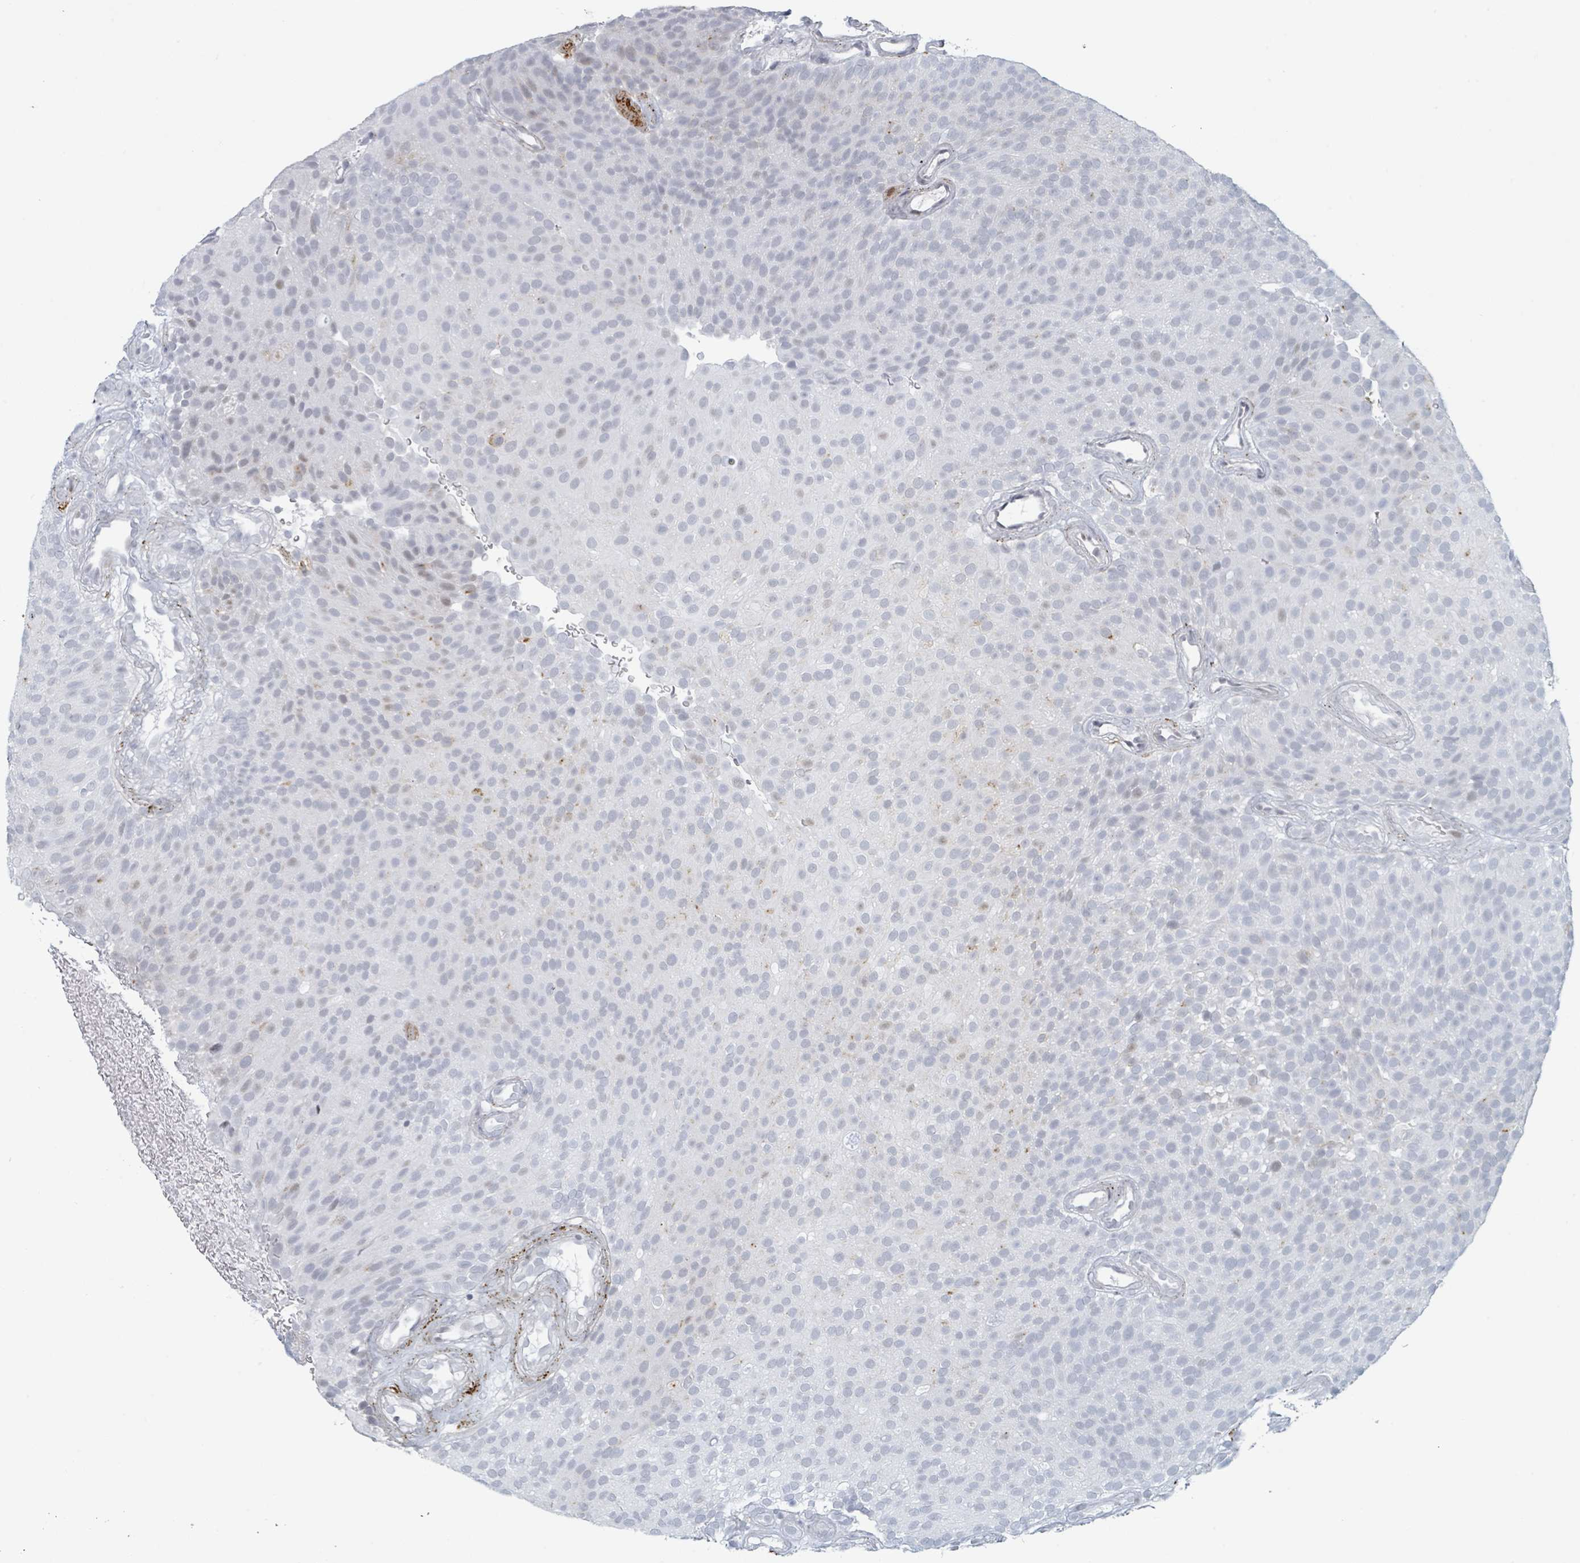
{"staining": {"intensity": "negative", "quantity": "none", "location": "none"}, "tissue": "urothelial cancer", "cell_type": "Tumor cells", "image_type": "cancer", "snomed": [{"axis": "morphology", "description": "Urothelial carcinoma, Low grade"}, {"axis": "topography", "description": "Urinary bladder"}], "caption": "This is a micrograph of IHC staining of urothelial carcinoma (low-grade), which shows no positivity in tumor cells.", "gene": "GPR15LG", "patient": {"sex": "male", "age": 78}}